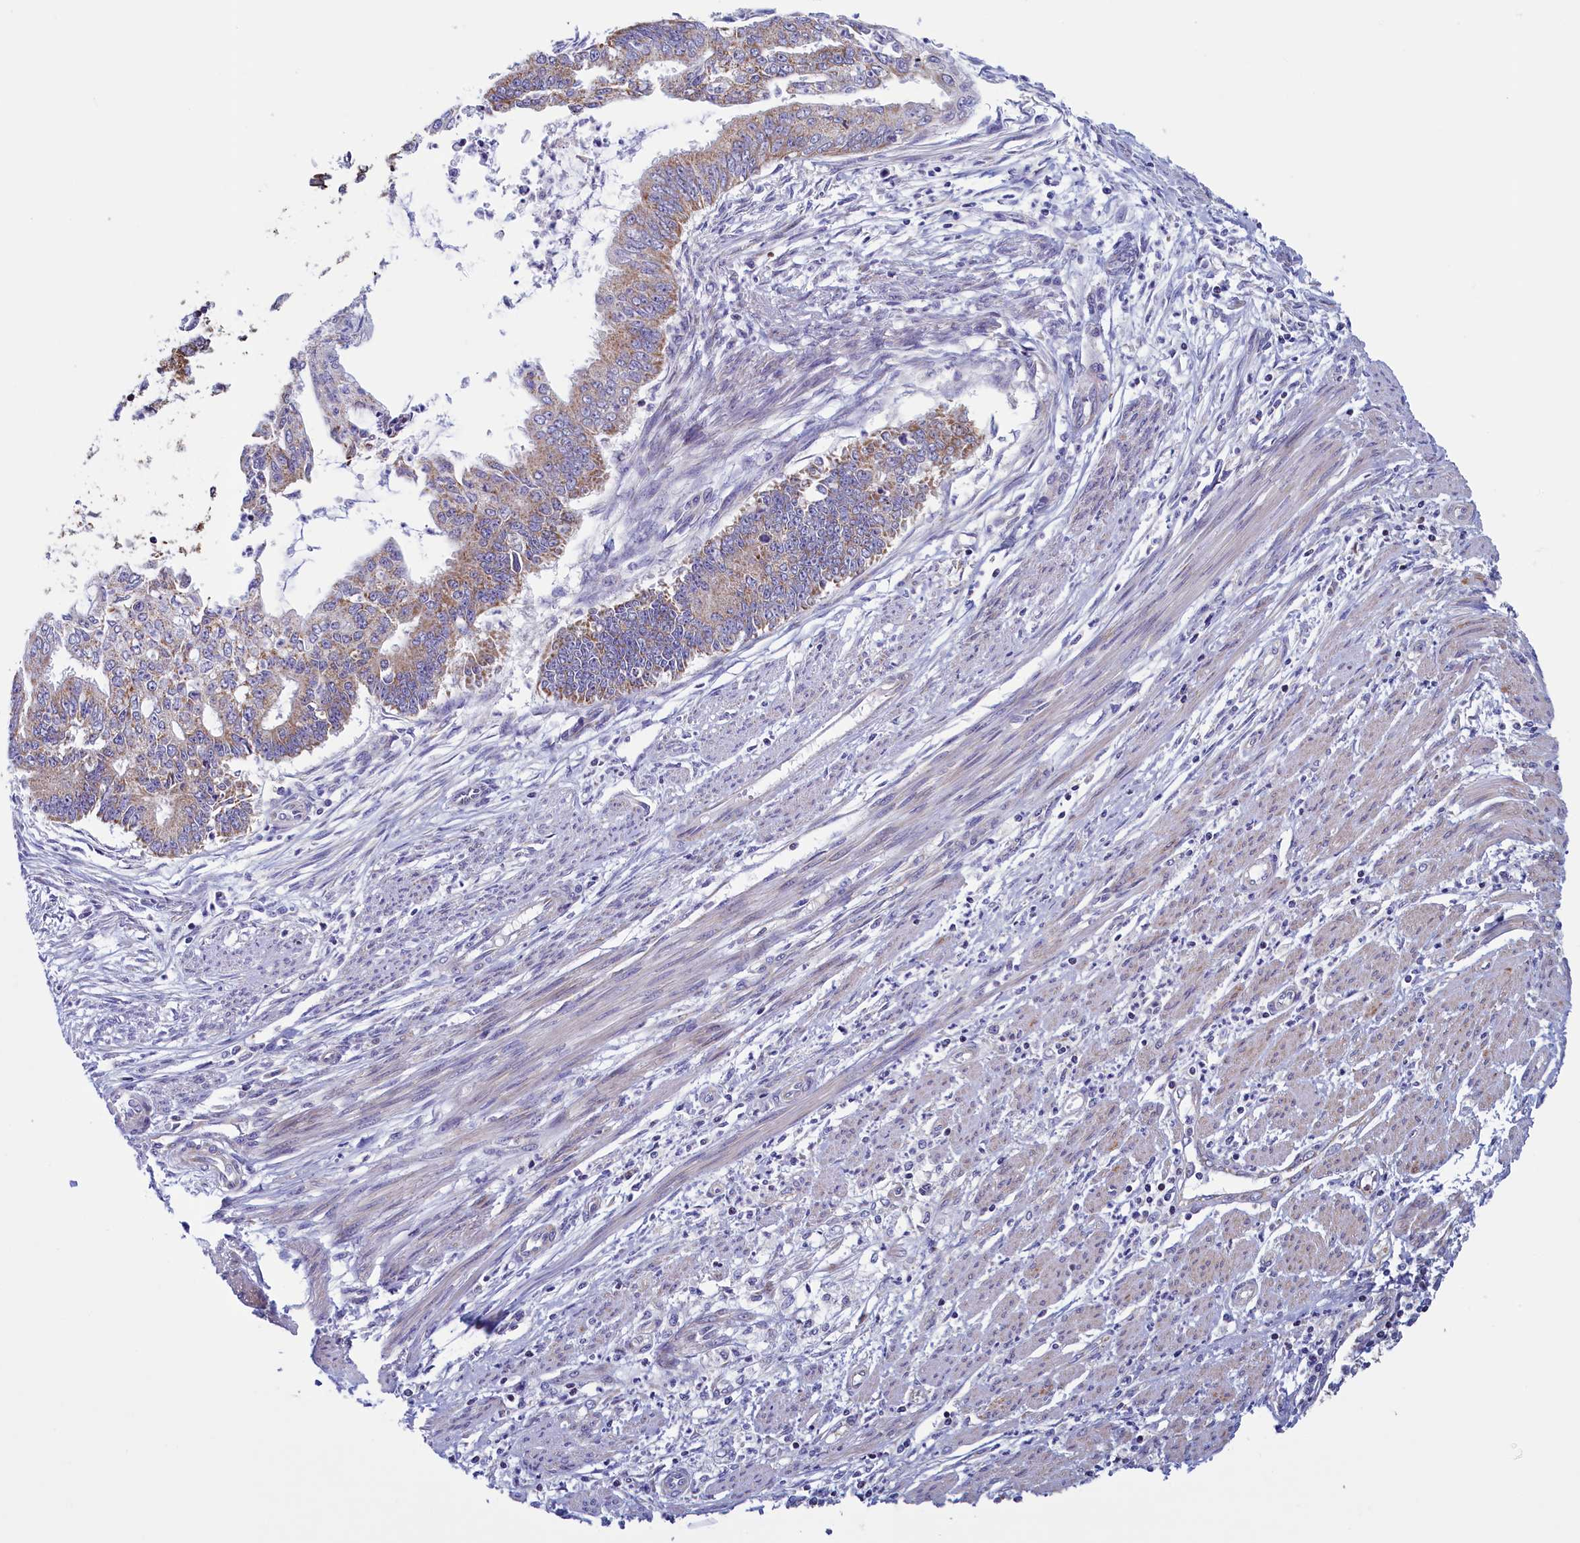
{"staining": {"intensity": "weak", "quantity": "25%-75%", "location": "cytoplasmic/membranous"}, "tissue": "endometrial cancer", "cell_type": "Tumor cells", "image_type": "cancer", "snomed": [{"axis": "morphology", "description": "Adenocarcinoma, NOS"}, {"axis": "topography", "description": "Endometrium"}], "caption": "Protein expression by IHC exhibits weak cytoplasmic/membranous positivity in about 25%-75% of tumor cells in adenocarcinoma (endometrial).", "gene": "IFT122", "patient": {"sex": "female", "age": 73}}